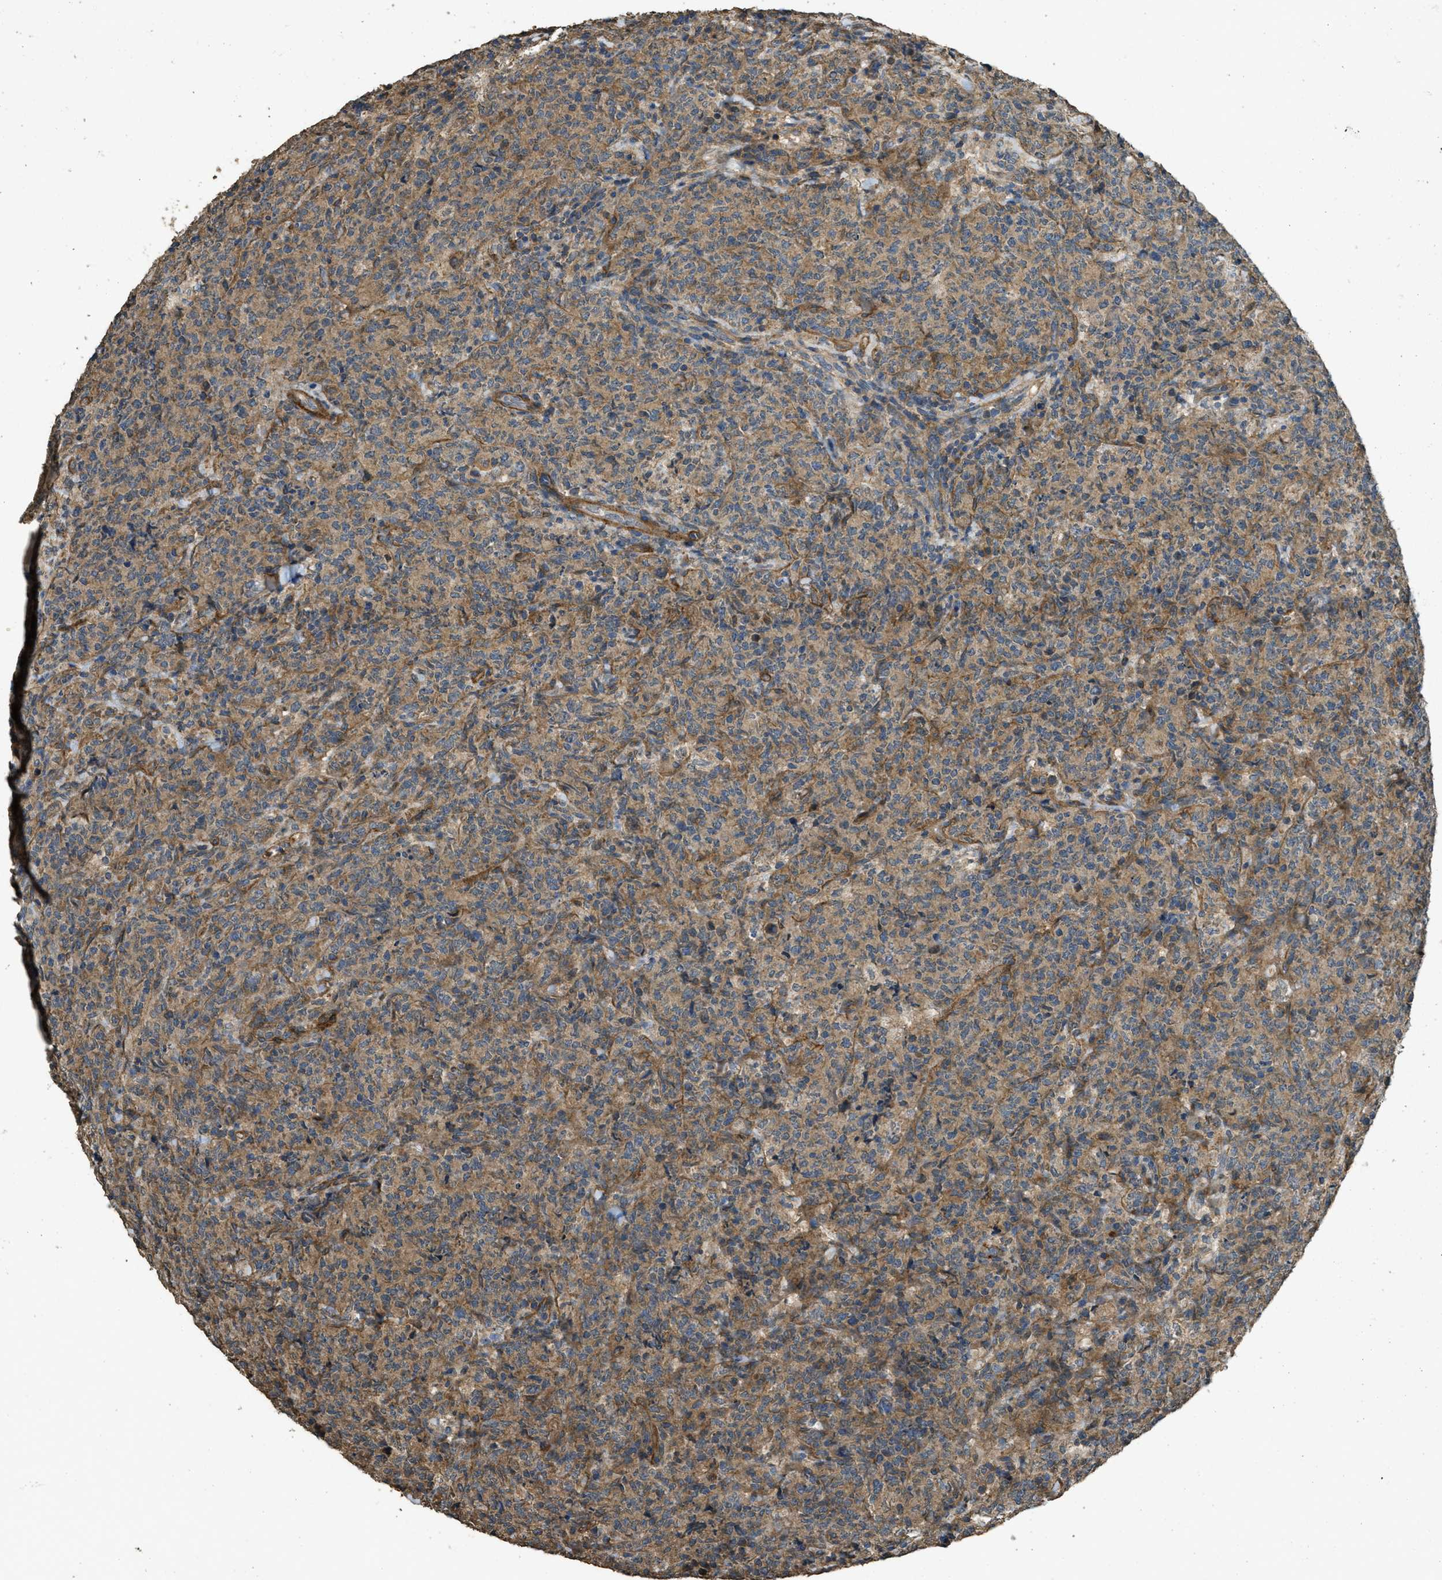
{"staining": {"intensity": "moderate", "quantity": ">75%", "location": "cytoplasmic/membranous"}, "tissue": "lymphoma", "cell_type": "Tumor cells", "image_type": "cancer", "snomed": [{"axis": "morphology", "description": "Malignant lymphoma, non-Hodgkin's type, High grade"}, {"axis": "topography", "description": "Tonsil"}], "caption": "Approximately >75% of tumor cells in lymphoma show moderate cytoplasmic/membranous protein expression as visualized by brown immunohistochemical staining.", "gene": "CD276", "patient": {"sex": "female", "age": 36}}